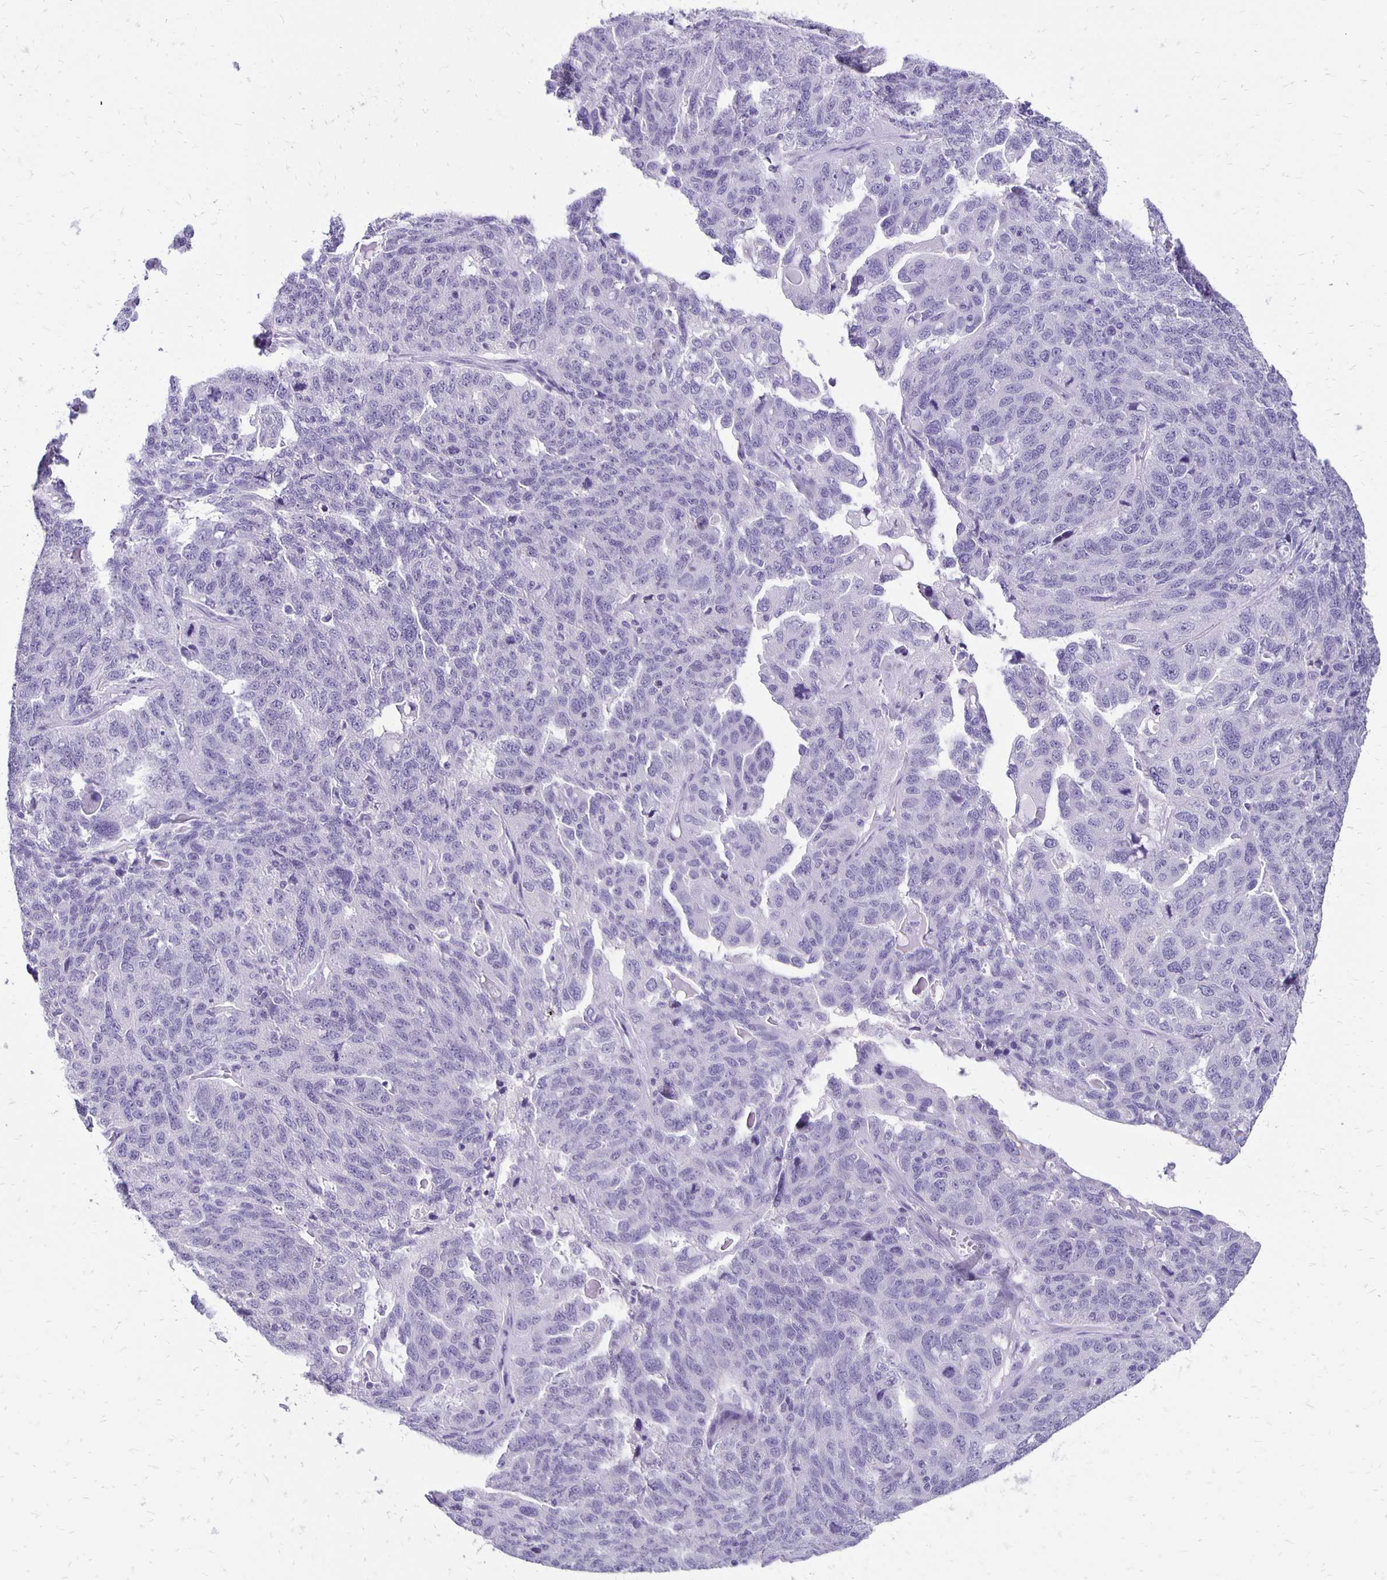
{"staining": {"intensity": "negative", "quantity": "none", "location": "none"}, "tissue": "ovarian cancer", "cell_type": "Tumor cells", "image_type": "cancer", "snomed": [{"axis": "morphology", "description": "Cystadenocarcinoma, serous, NOS"}, {"axis": "topography", "description": "Ovary"}], "caption": "IHC histopathology image of human ovarian serous cystadenocarcinoma stained for a protein (brown), which demonstrates no positivity in tumor cells.", "gene": "ANKRD45", "patient": {"sex": "female", "age": 71}}